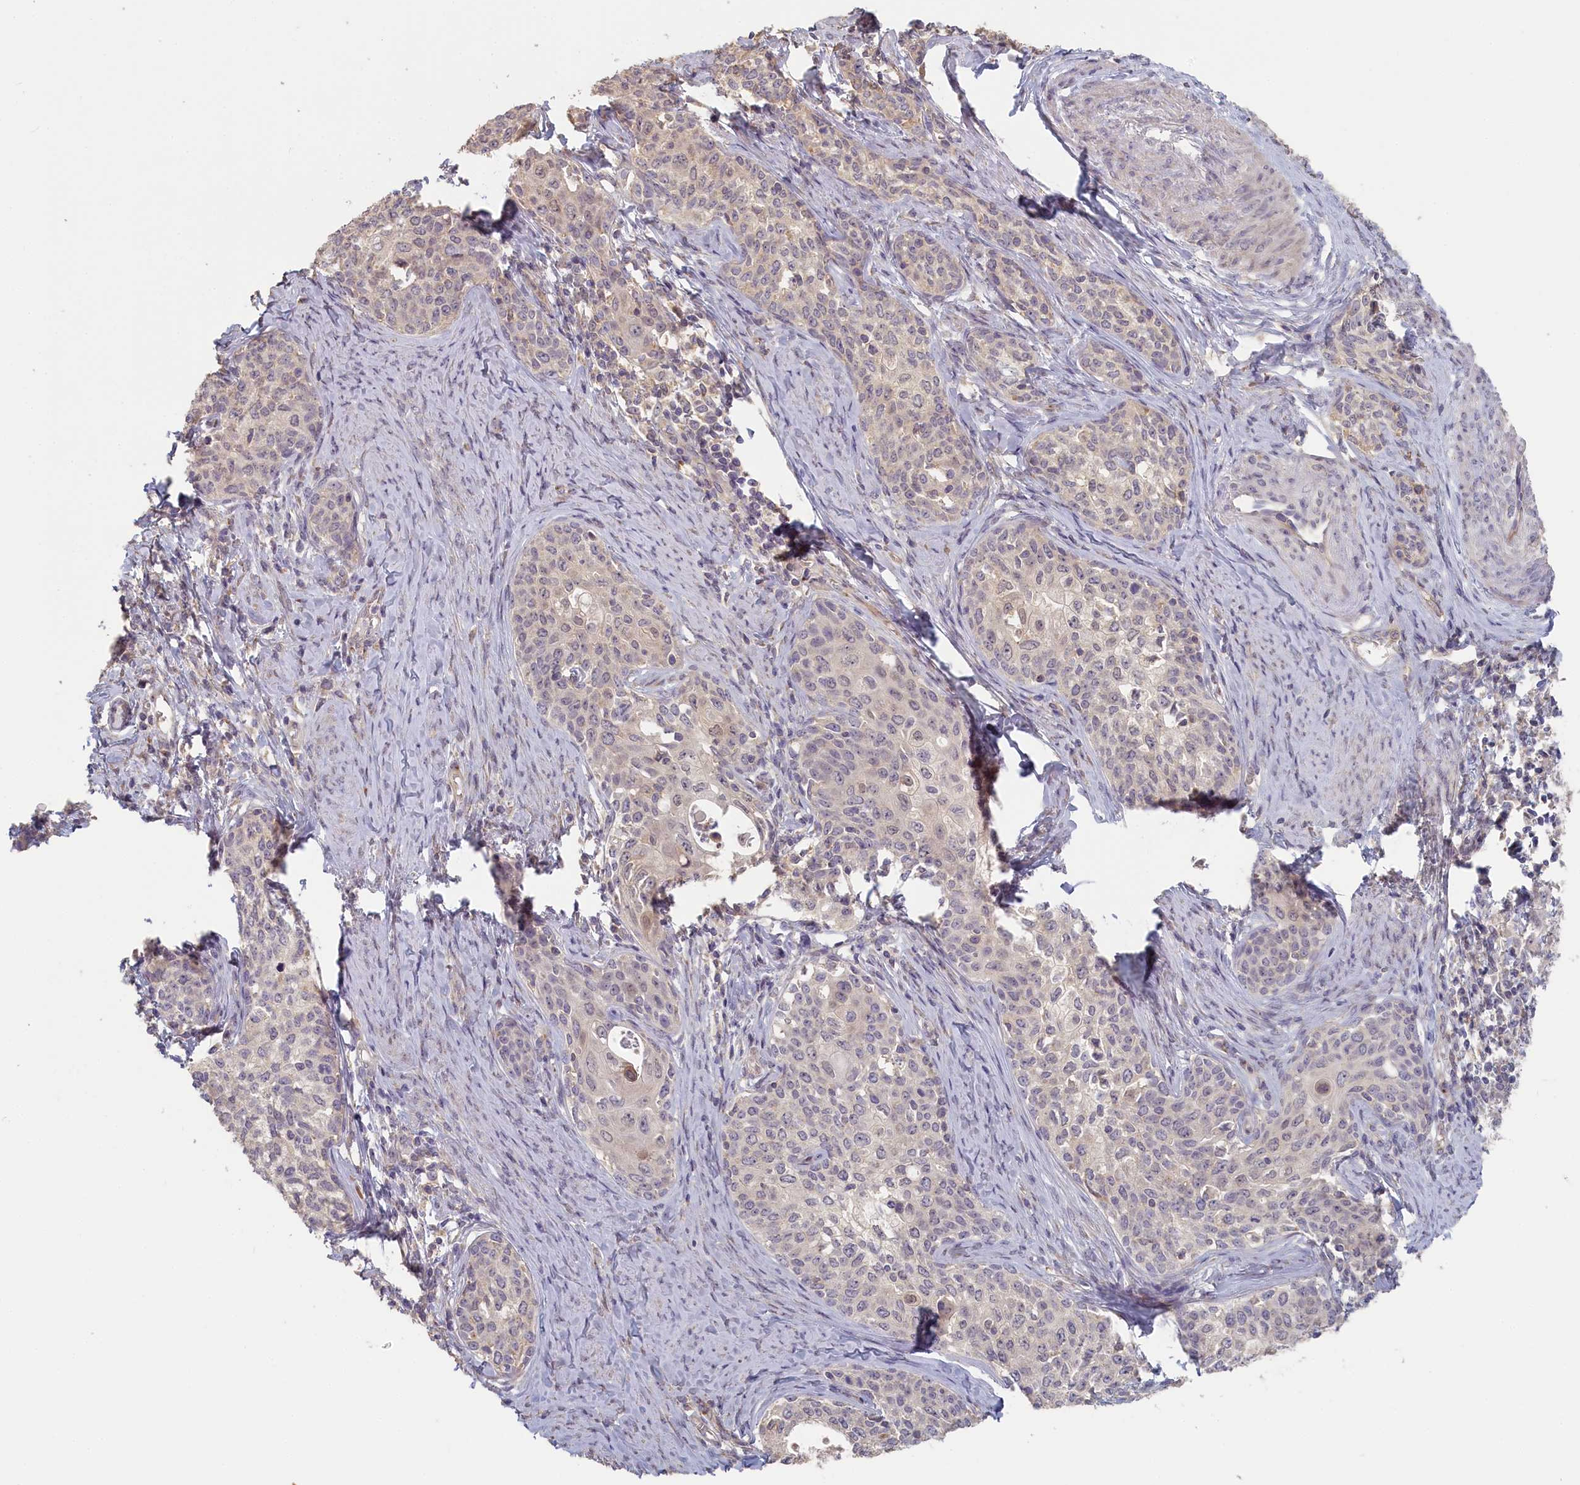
{"staining": {"intensity": "negative", "quantity": "none", "location": "none"}, "tissue": "cervical cancer", "cell_type": "Tumor cells", "image_type": "cancer", "snomed": [{"axis": "morphology", "description": "Squamous cell carcinoma, NOS"}, {"axis": "morphology", "description": "Adenocarcinoma, NOS"}, {"axis": "topography", "description": "Cervix"}], "caption": "This histopathology image is of cervical cancer (adenocarcinoma) stained with immunohistochemistry to label a protein in brown with the nuclei are counter-stained blue. There is no expression in tumor cells.", "gene": "STX16", "patient": {"sex": "female", "age": 52}}